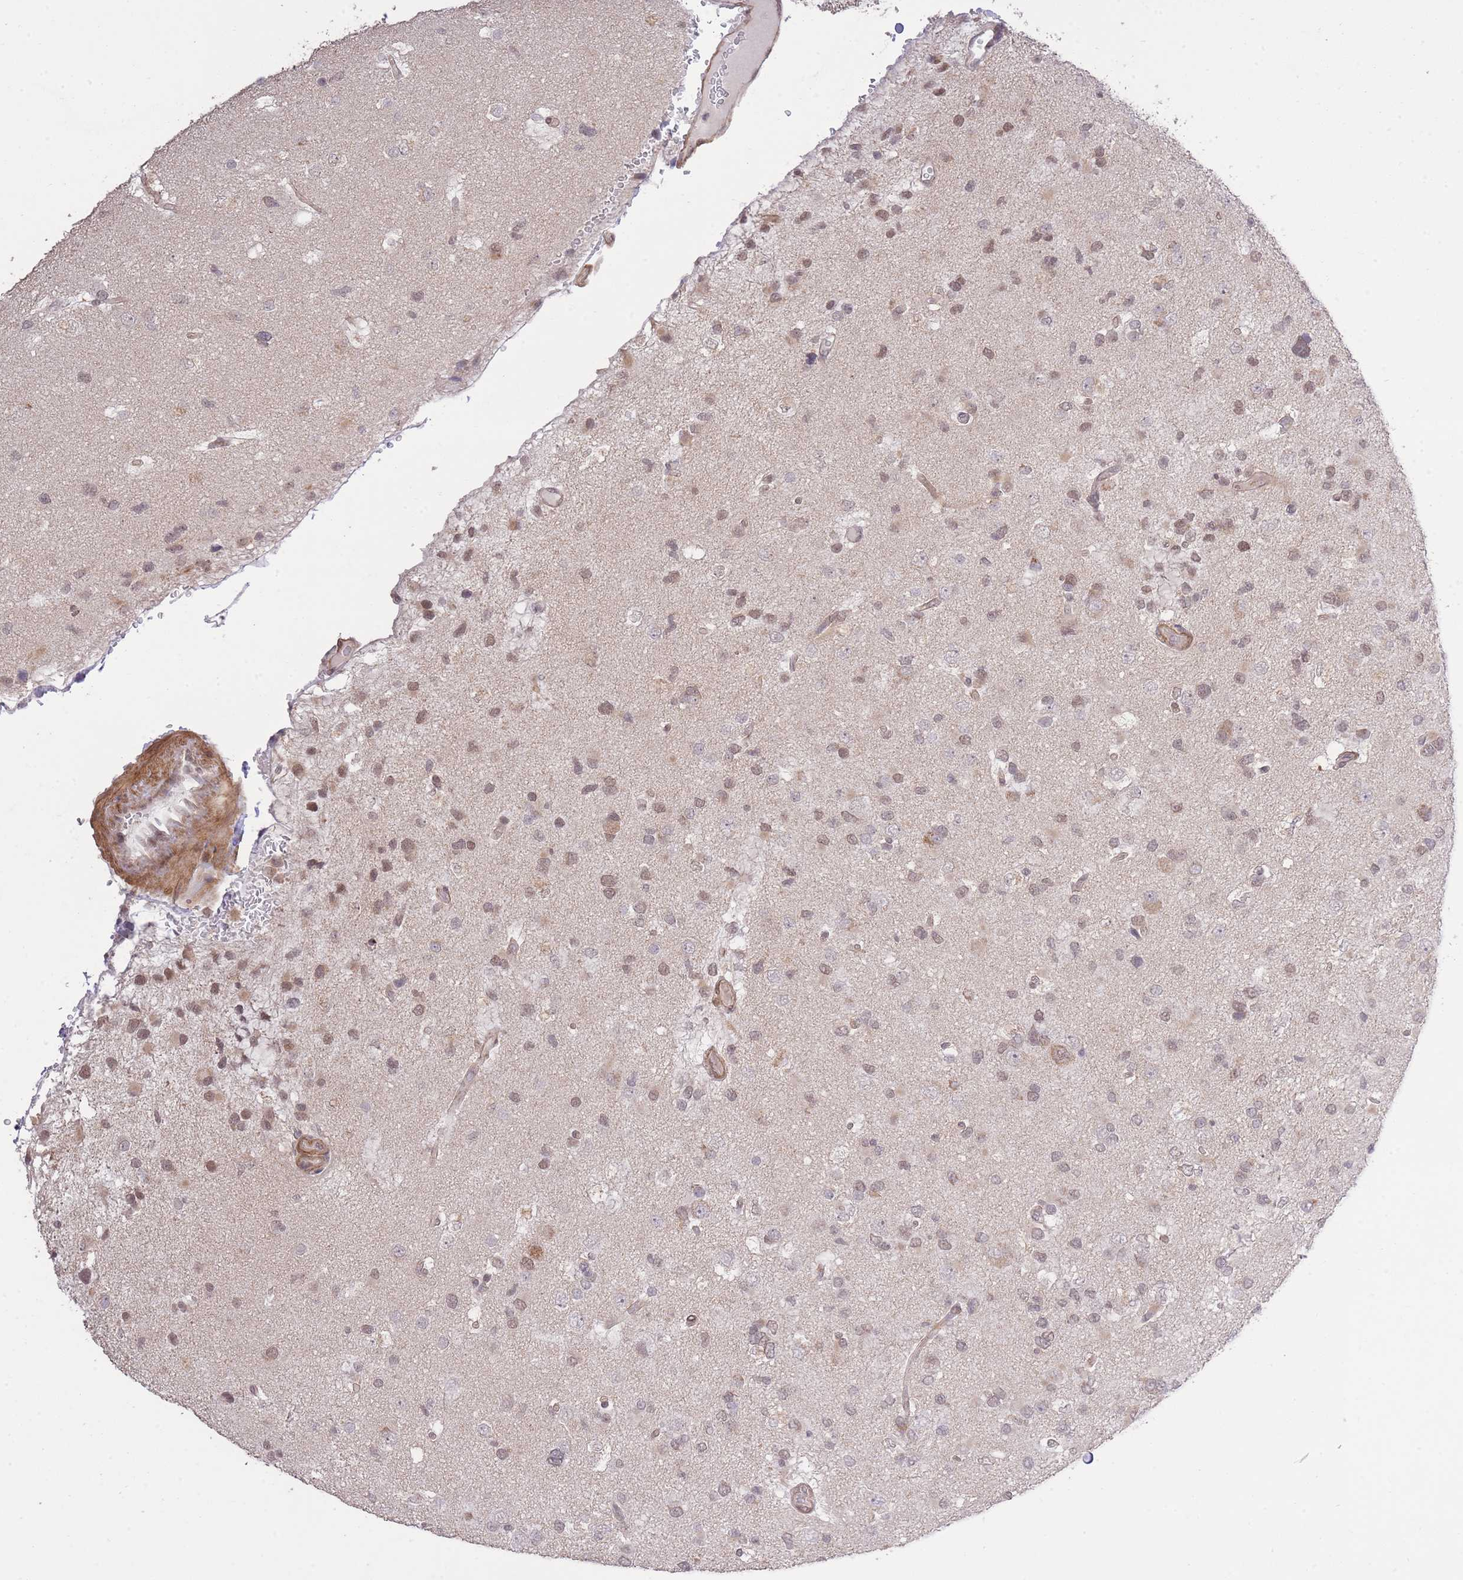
{"staining": {"intensity": "moderate", "quantity": "25%-75%", "location": "cytoplasmic/membranous,nuclear"}, "tissue": "glioma", "cell_type": "Tumor cells", "image_type": "cancer", "snomed": [{"axis": "morphology", "description": "Glioma, malignant, High grade"}, {"axis": "topography", "description": "Brain"}], "caption": "DAB immunohistochemical staining of human malignant glioma (high-grade) displays moderate cytoplasmic/membranous and nuclear protein expression in about 25%-75% of tumor cells. The staining was performed using DAB, with brown indicating positive protein expression. Nuclei are stained blue with hematoxylin.", "gene": "ELOA2", "patient": {"sex": "male", "age": 53}}